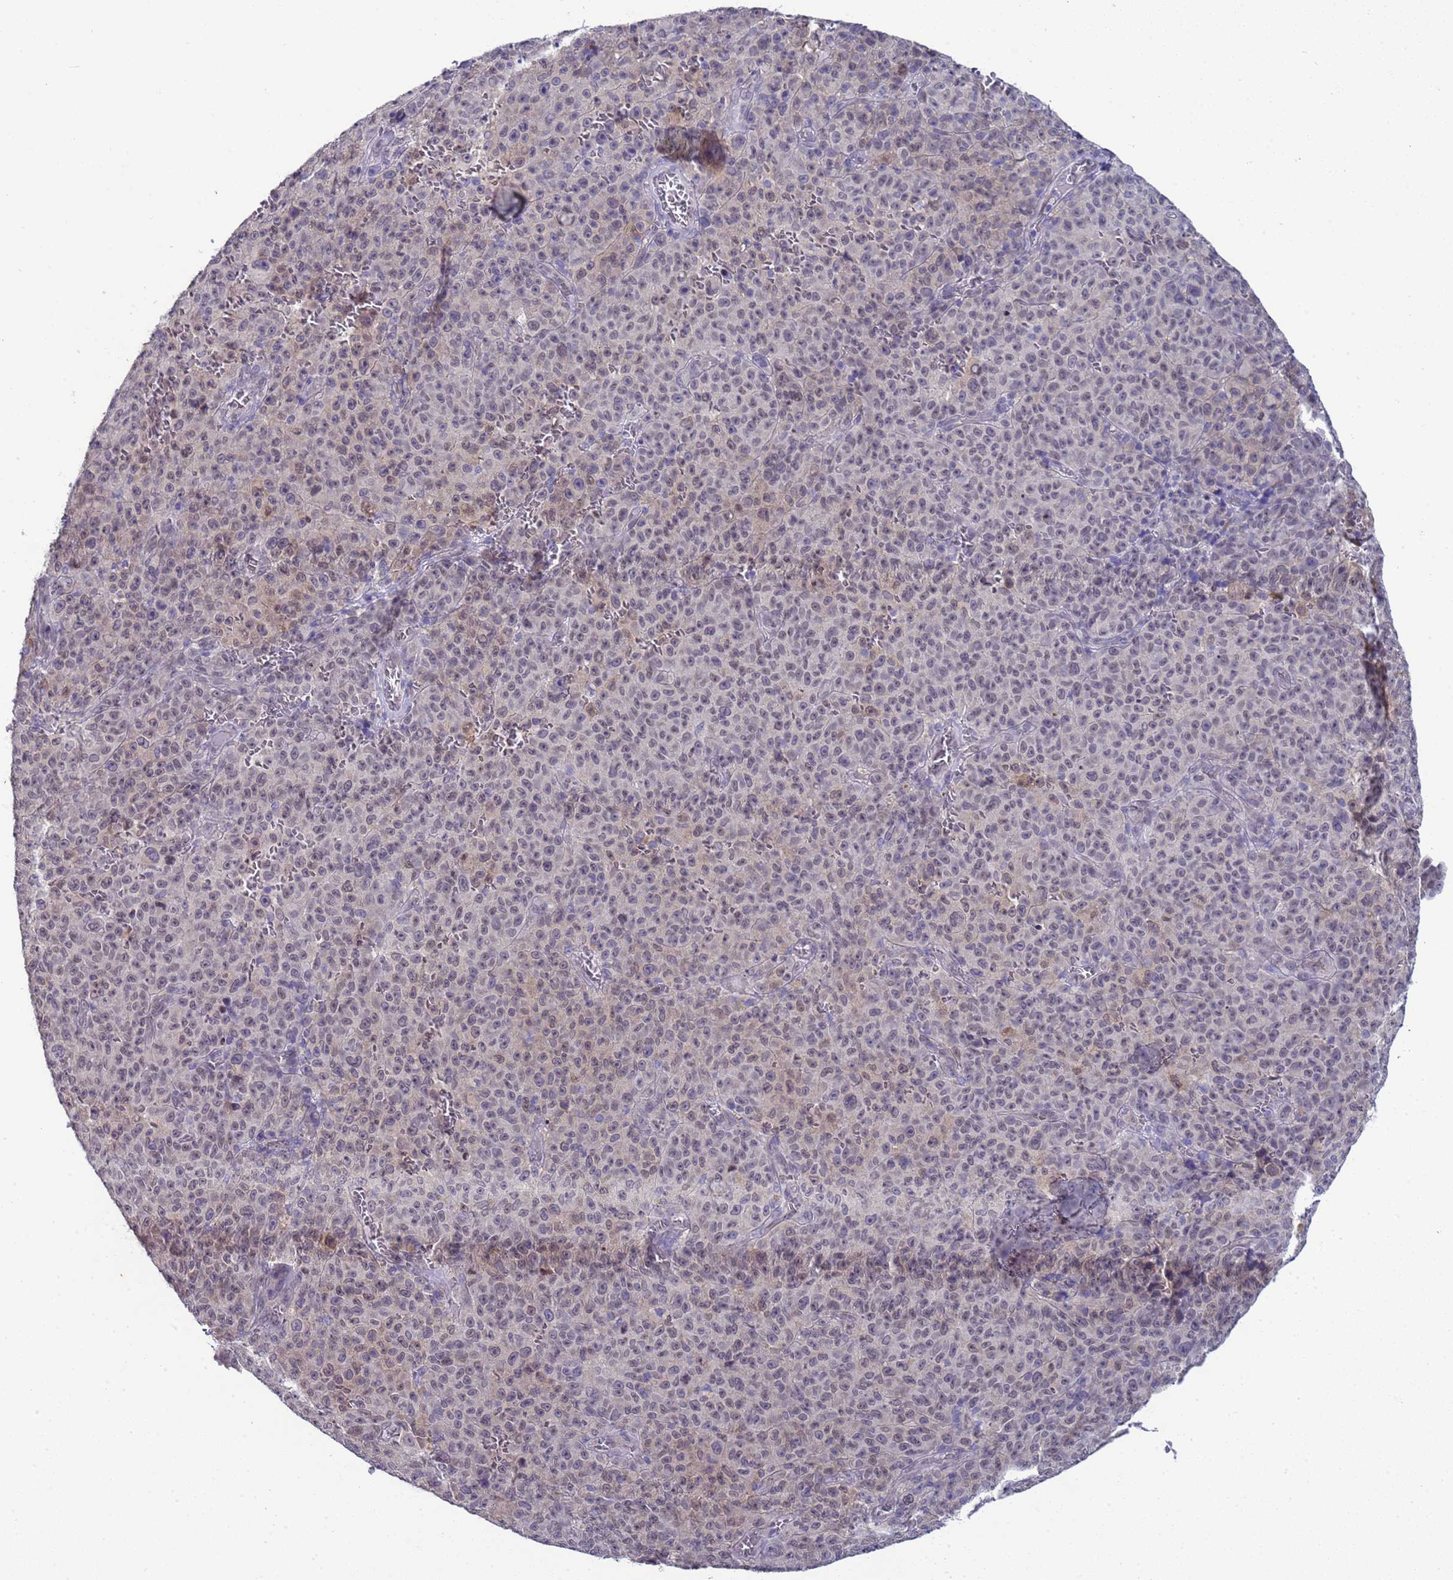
{"staining": {"intensity": "weak", "quantity": "<25%", "location": "nuclear"}, "tissue": "melanoma", "cell_type": "Tumor cells", "image_type": "cancer", "snomed": [{"axis": "morphology", "description": "Malignant melanoma, NOS"}, {"axis": "topography", "description": "Skin"}], "caption": "Tumor cells show no significant protein positivity in malignant melanoma.", "gene": "TRMT10A", "patient": {"sex": "female", "age": 82}}